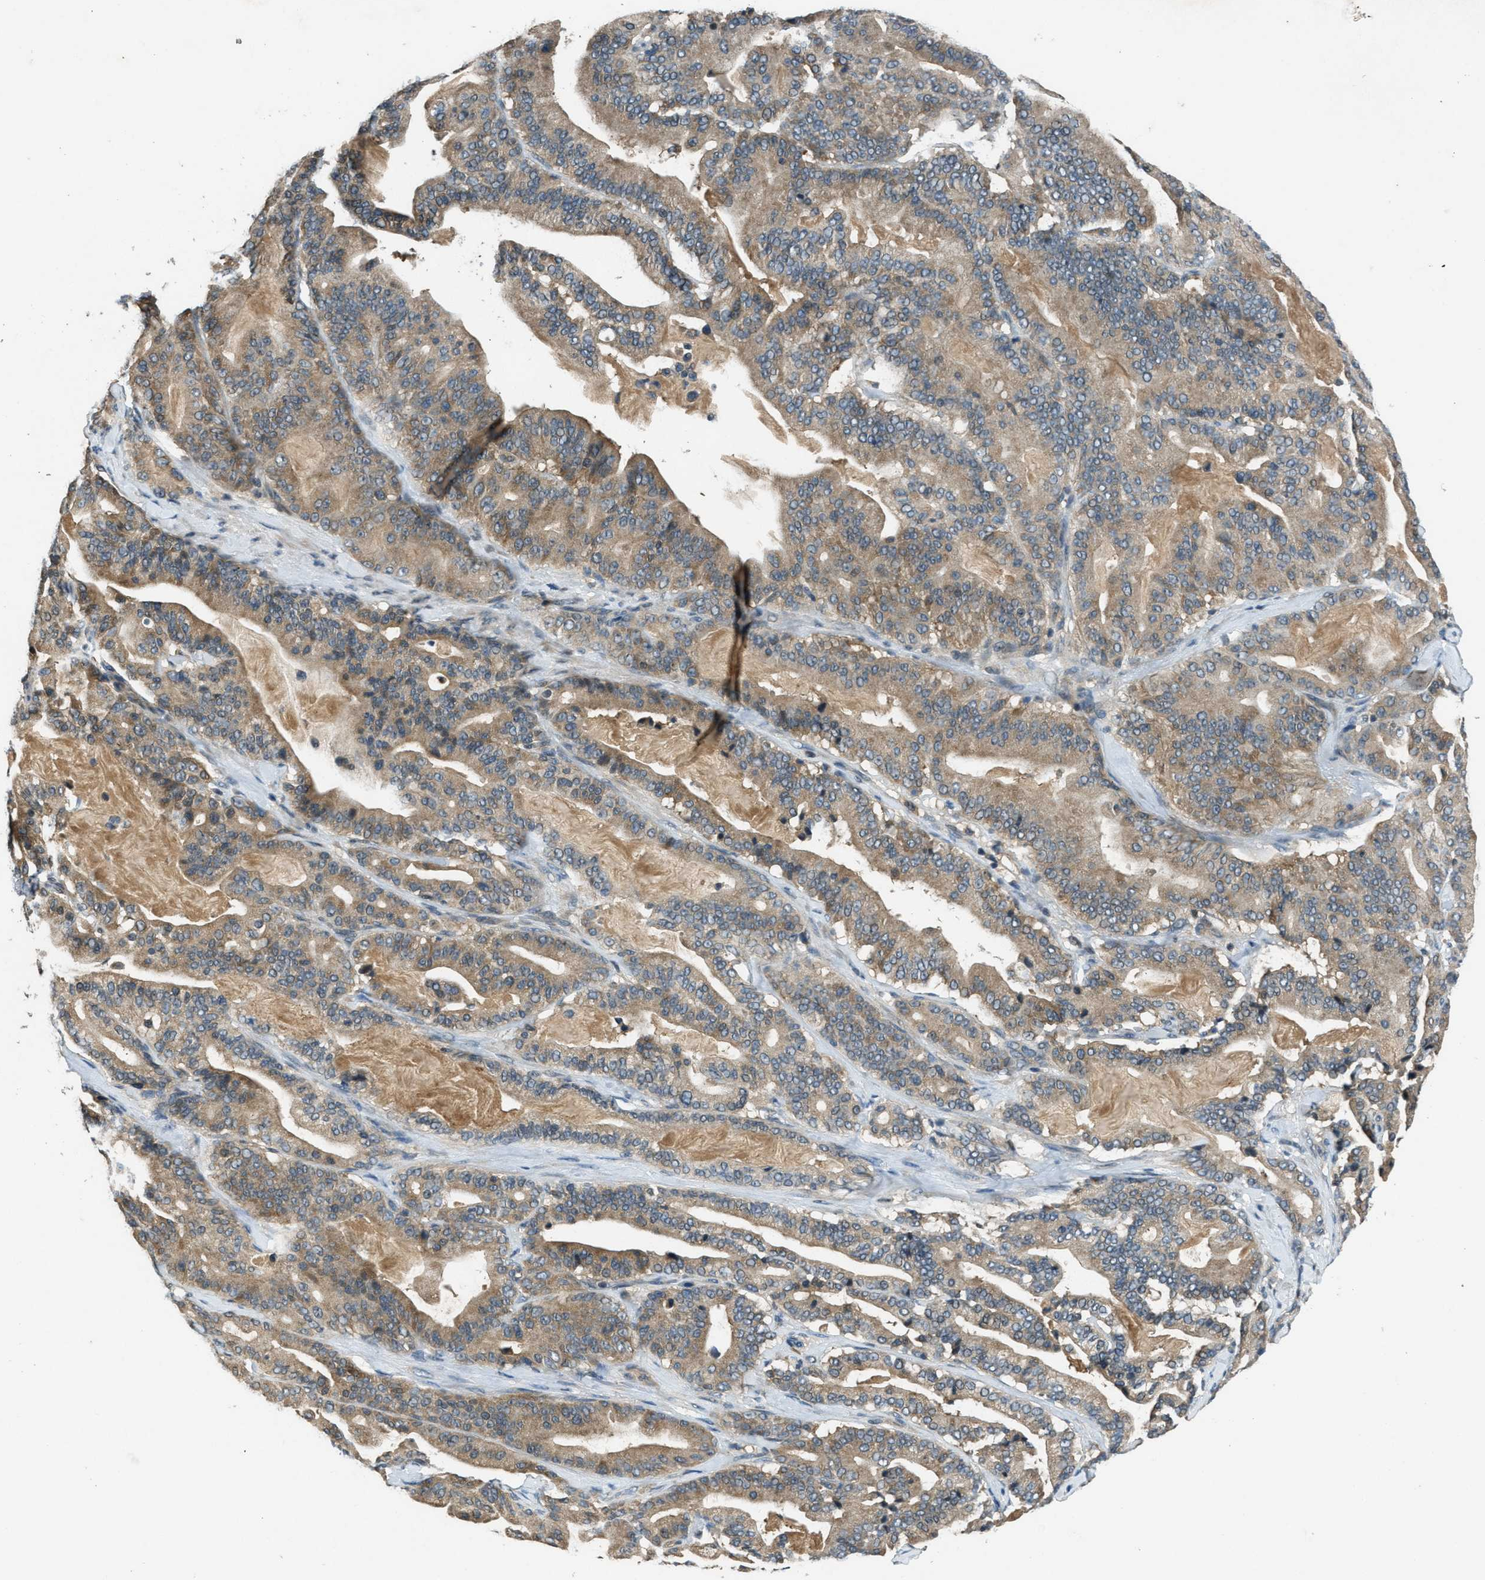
{"staining": {"intensity": "moderate", "quantity": ">75%", "location": "cytoplasmic/membranous"}, "tissue": "pancreatic cancer", "cell_type": "Tumor cells", "image_type": "cancer", "snomed": [{"axis": "morphology", "description": "Adenocarcinoma, NOS"}, {"axis": "topography", "description": "Pancreas"}], "caption": "Human pancreatic cancer (adenocarcinoma) stained with a protein marker shows moderate staining in tumor cells.", "gene": "DUSP6", "patient": {"sex": "male", "age": 63}}